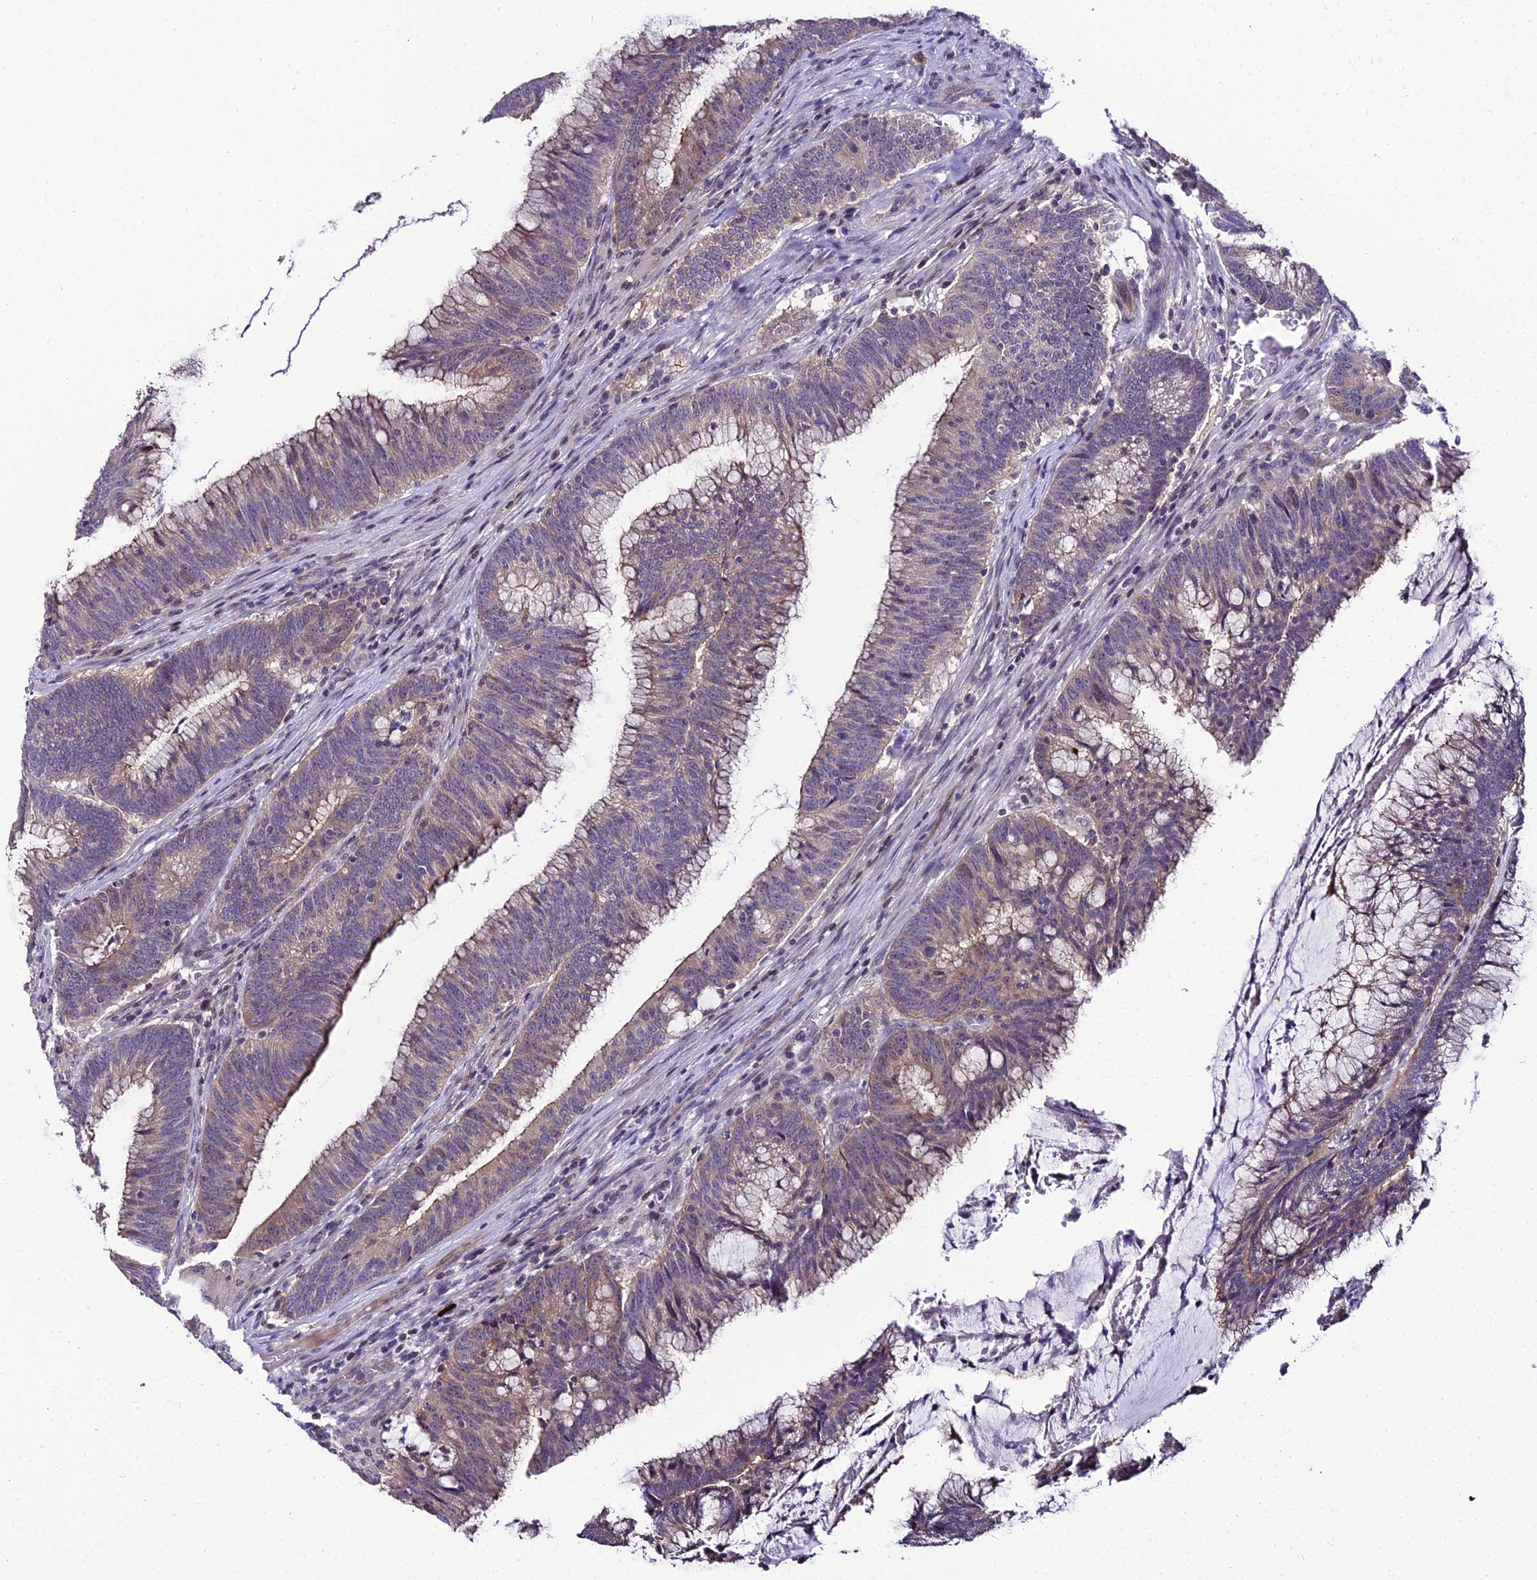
{"staining": {"intensity": "weak", "quantity": "25%-75%", "location": "cytoplasmic/membranous"}, "tissue": "colorectal cancer", "cell_type": "Tumor cells", "image_type": "cancer", "snomed": [{"axis": "morphology", "description": "Adenocarcinoma, NOS"}, {"axis": "topography", "description": "Rectum"}], "caption": "The immunohistochemical stain labels weak cytoplasmic/membranous expression in tumor cells of colorectal cancer tissue.", "gene": "SHQ1", "patient": {"sex": "female", "age": 77}}